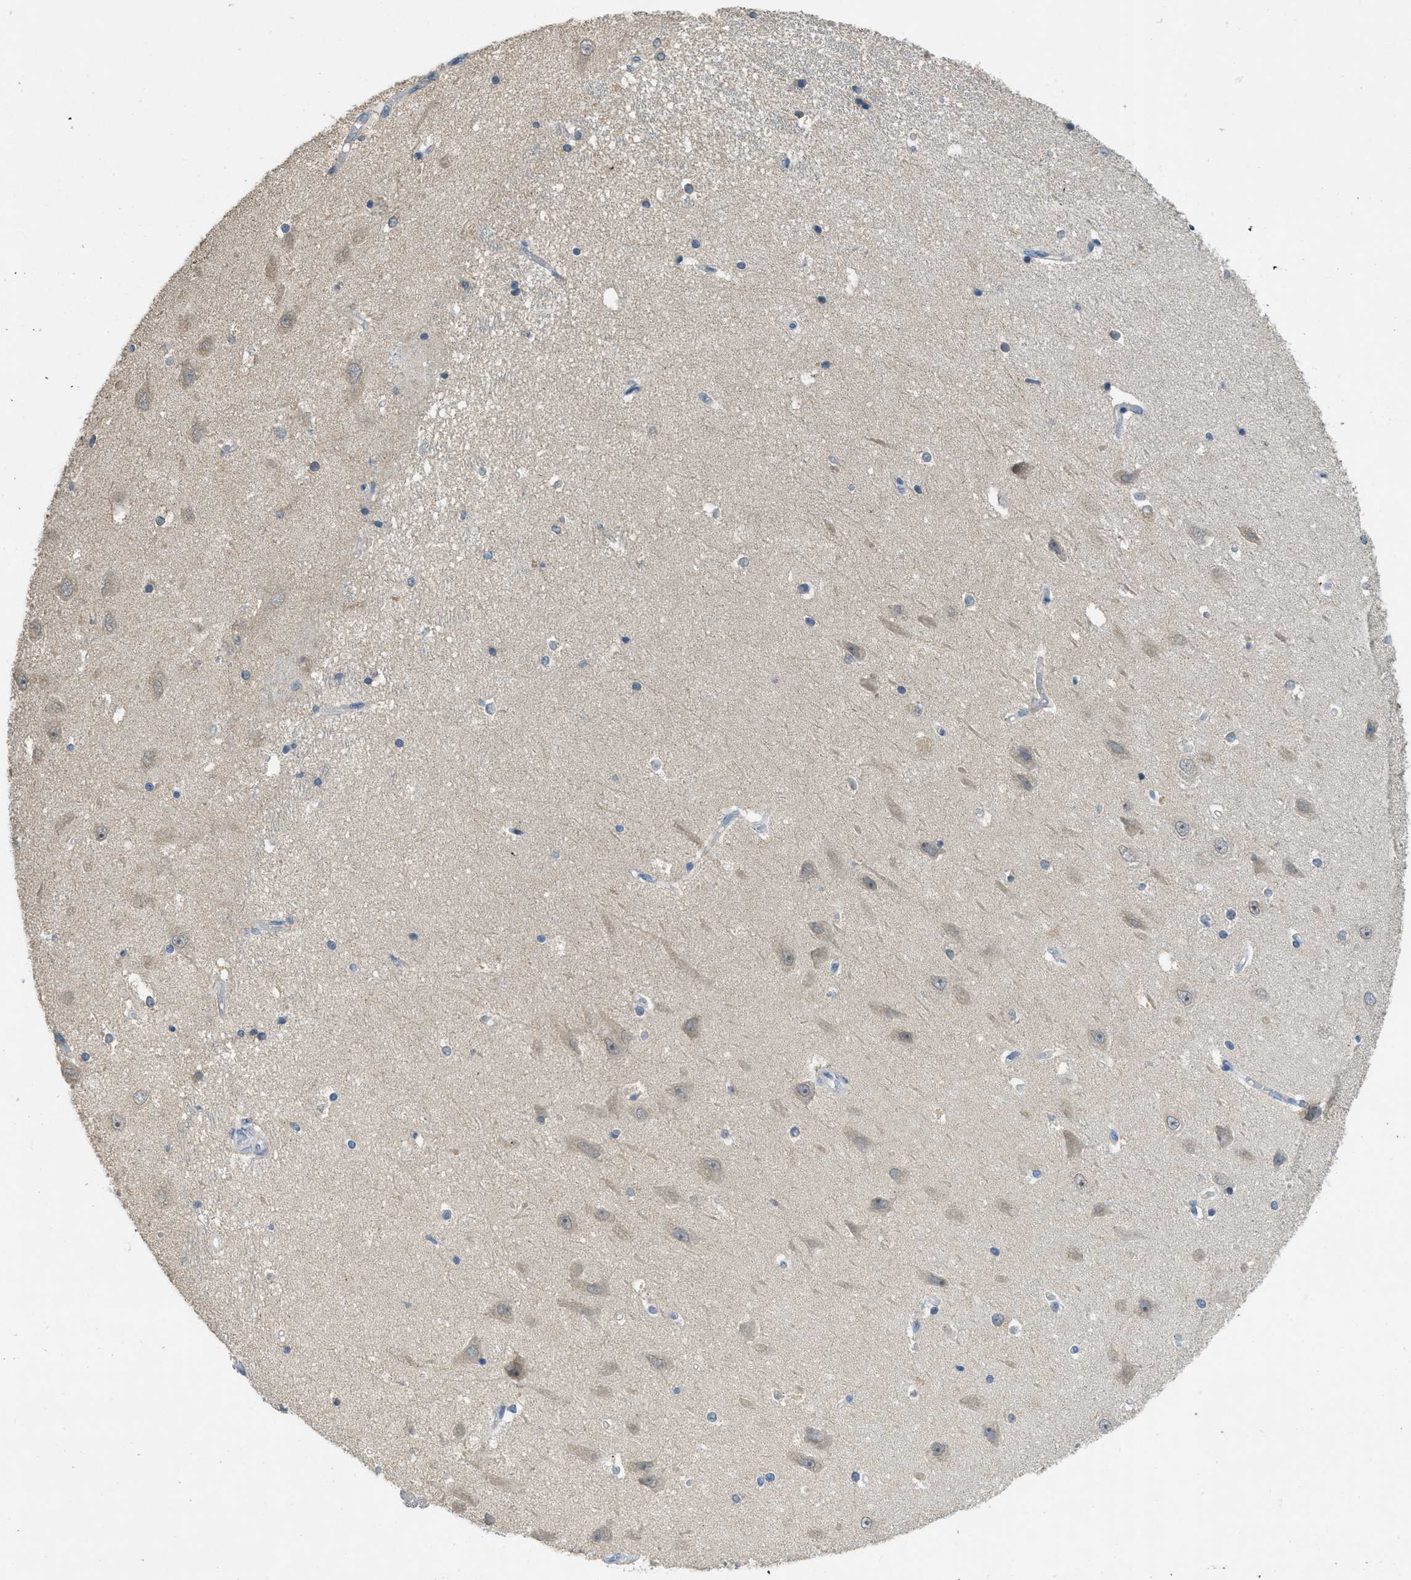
{"staining": {"intensity": "negative", "quantity": "none", "location": "none"}, "tissue": "hippocampus", "cell_type": "Glial cells", "image_type": "normal", "snomed": [{"axis": "morphology", "description": "Normal tissue, NOS"}, {"axis": "topography", "description": "Hippocampus"}], "caption": "The immunohistochemistry micrograph has no significant expression in glial cells of hippocampus. (Brightfield microscopy of DAB IHC at high magnification).", "gene": "MIS18A", "patient": {"sex": "male", "age": 45}}